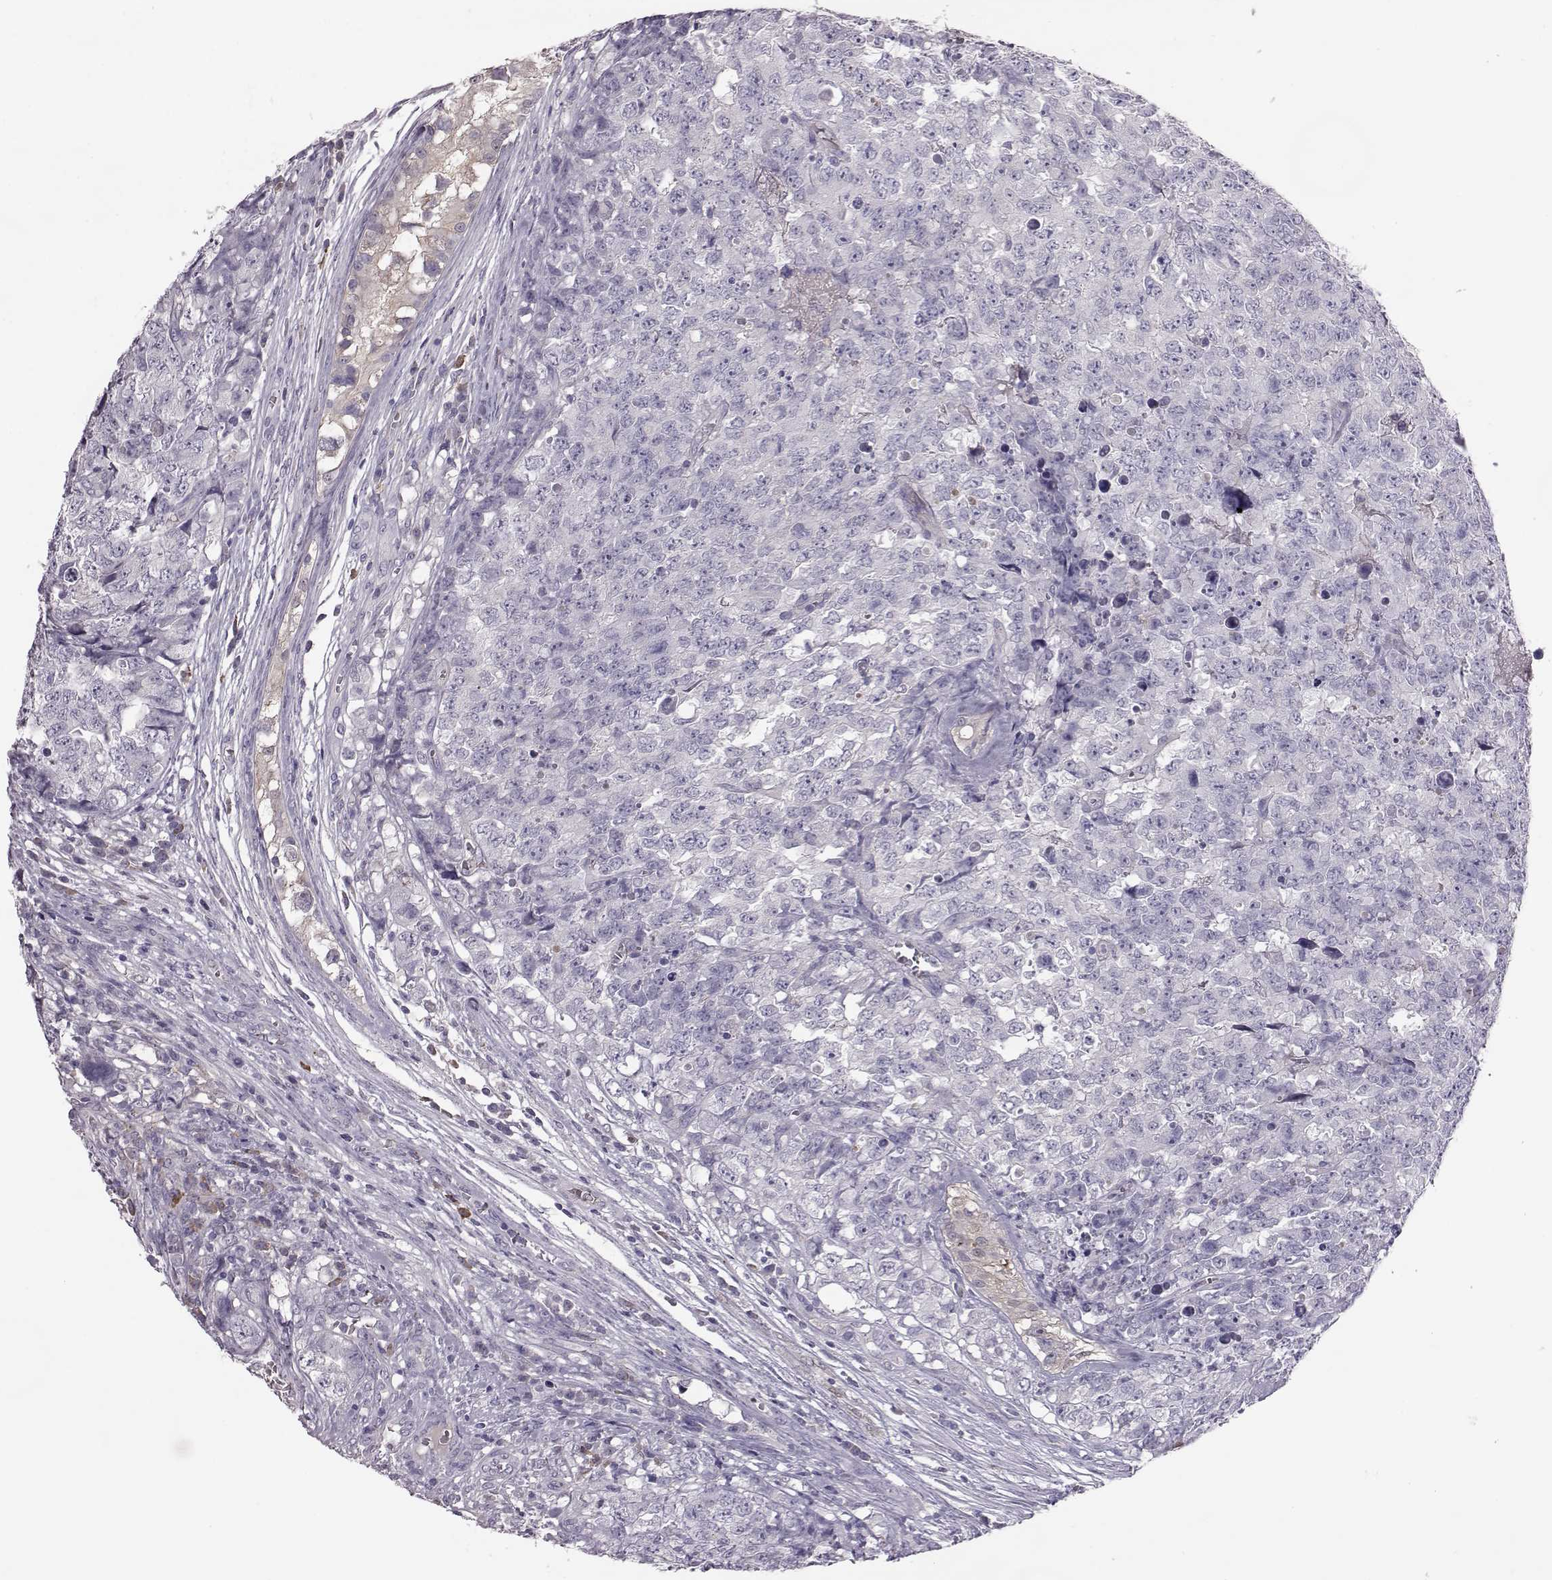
{"staining": {"intensity": "negative", "quantity": "none", "location": "none"}, "tissue": "testis cancer", "cell_type": "Tumor cells", "image_type": "cancer", "snomed": [{"axis": "morphology", "description": "Carcinoma, Embryonal, NOS"}, {"axis": "topography", "description": "Testis"}], "caption": "A high-resolution histopathology image shows immunohistochemistry (IHC) staining of testis cancer, which shows no significant expression in tumor cells. (Brightfield microscopy of DAB (3,3'-diaminobenzidine) IHC at high magnification).", "gene": "ADGRG5", "patient": {"sex": "male", "age": 23}}